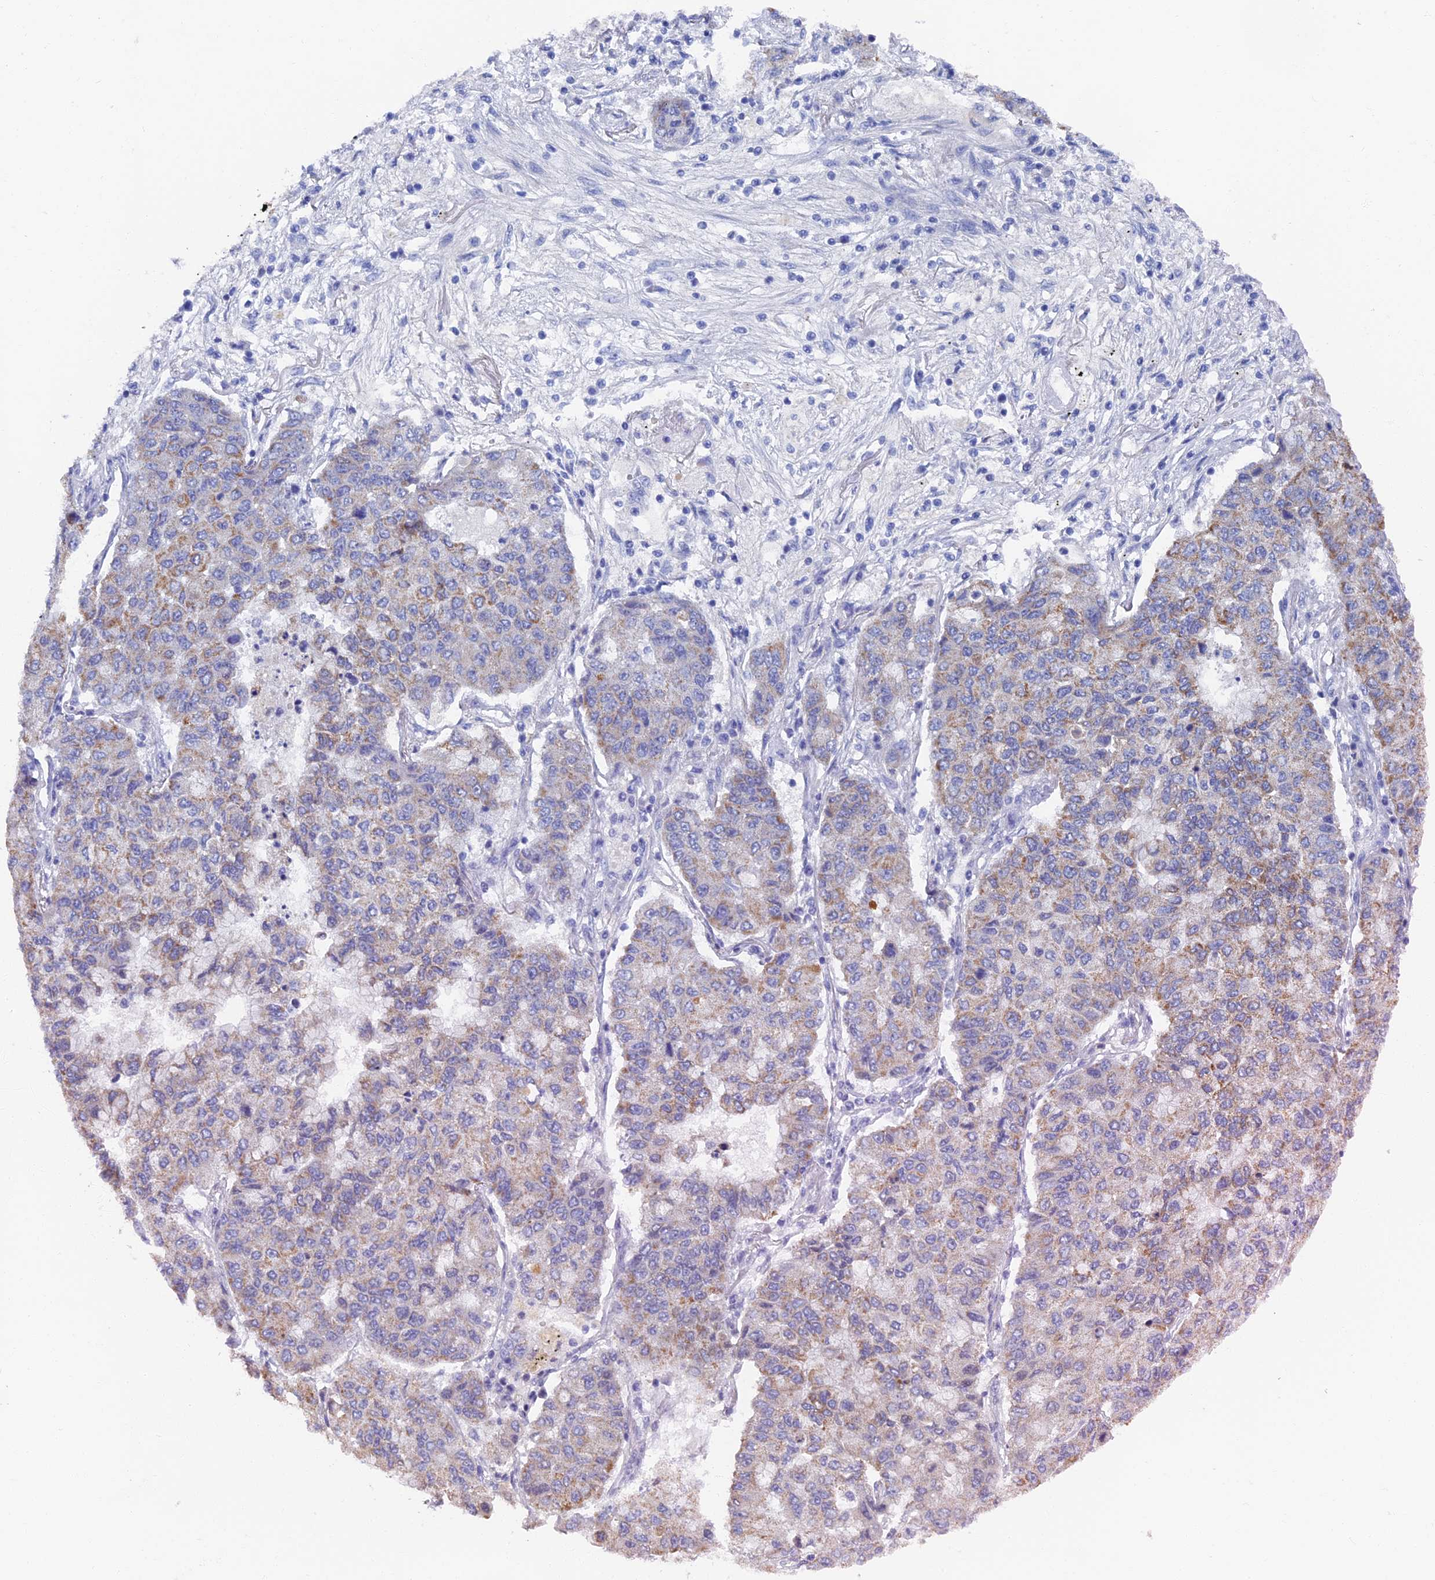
{"staining": {"intensity": "moderate", "quantity": "<25%", "location": "cytoplasmic/membranous"}, "tissue": "lung cancer", "cell_type": "Tumor cells", "image_type": "cancer", "snomed": [{"axis": "morphology", "description": "Squamous cell carcinoma, NOS"}, {"axis": "topography", "description": "Lung"}], "caption": "Brown immunohistochemical staining in lung squamous cell carcinoma demonstrates moderate cytoplasmic/membranous positivity in approximately <25% of tumor cells.", "gene": "OAT", "patient": {"sex": "male", "age": 74}}